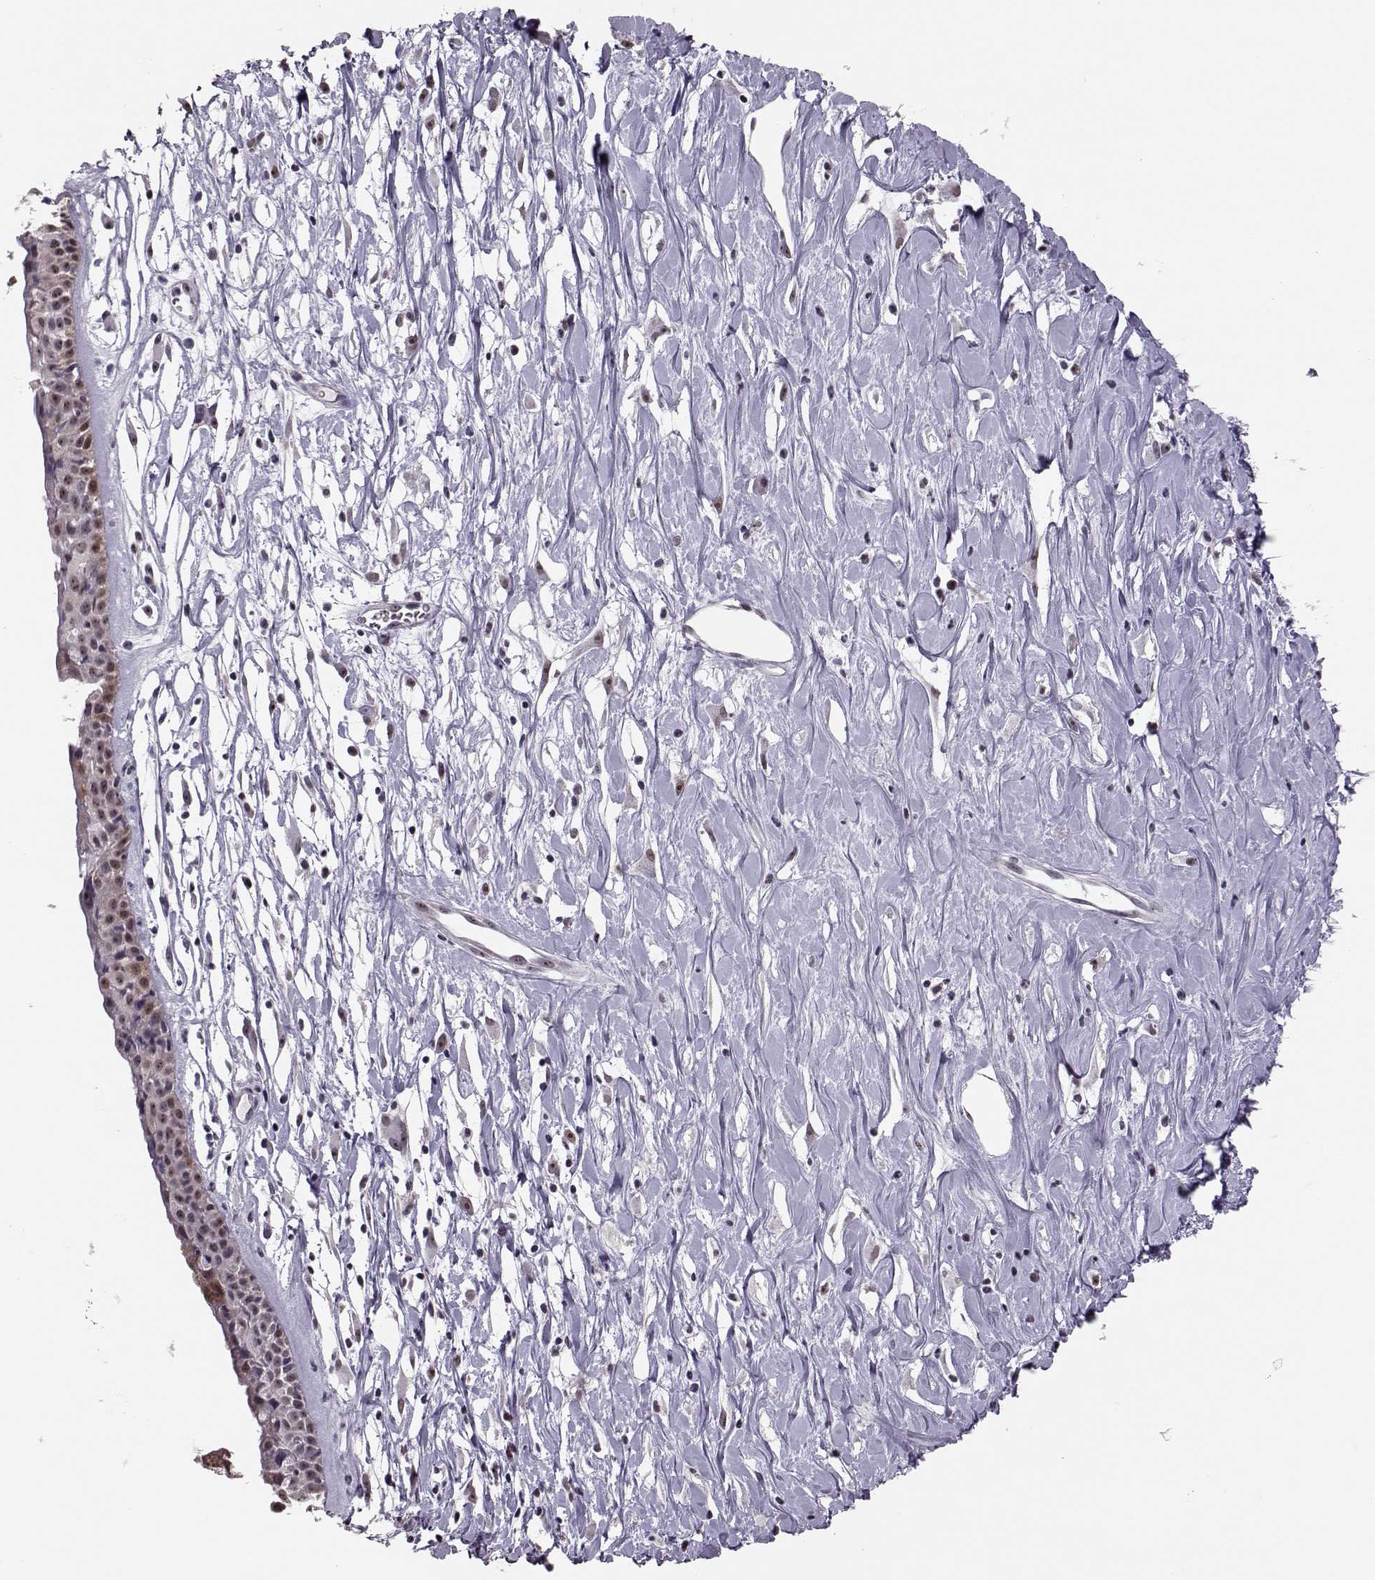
{"staining": {"intensity": "strong", "quantity": "25%-75%", "location": "nuclear"}, "tissue": "nasopharynx", "cell_type": "Respiratory epithelial cells", "image_type": "normal", "snomed": [{"axis": "morphology", "description": "Normal tissue, NOS"}, {"axis": "topography", "description": "Nasopharynx"}], "caption": "Immunohistochemical staining of benign nasopharynx displays strong nuclear protein positivity in about 25%-75% of respiratory epithelial cells. (Brightfield microscopy of DAB IHC at high magnification).", "gene": "ALDH3A1", "patient": {"sex": "female", "age": 85}}